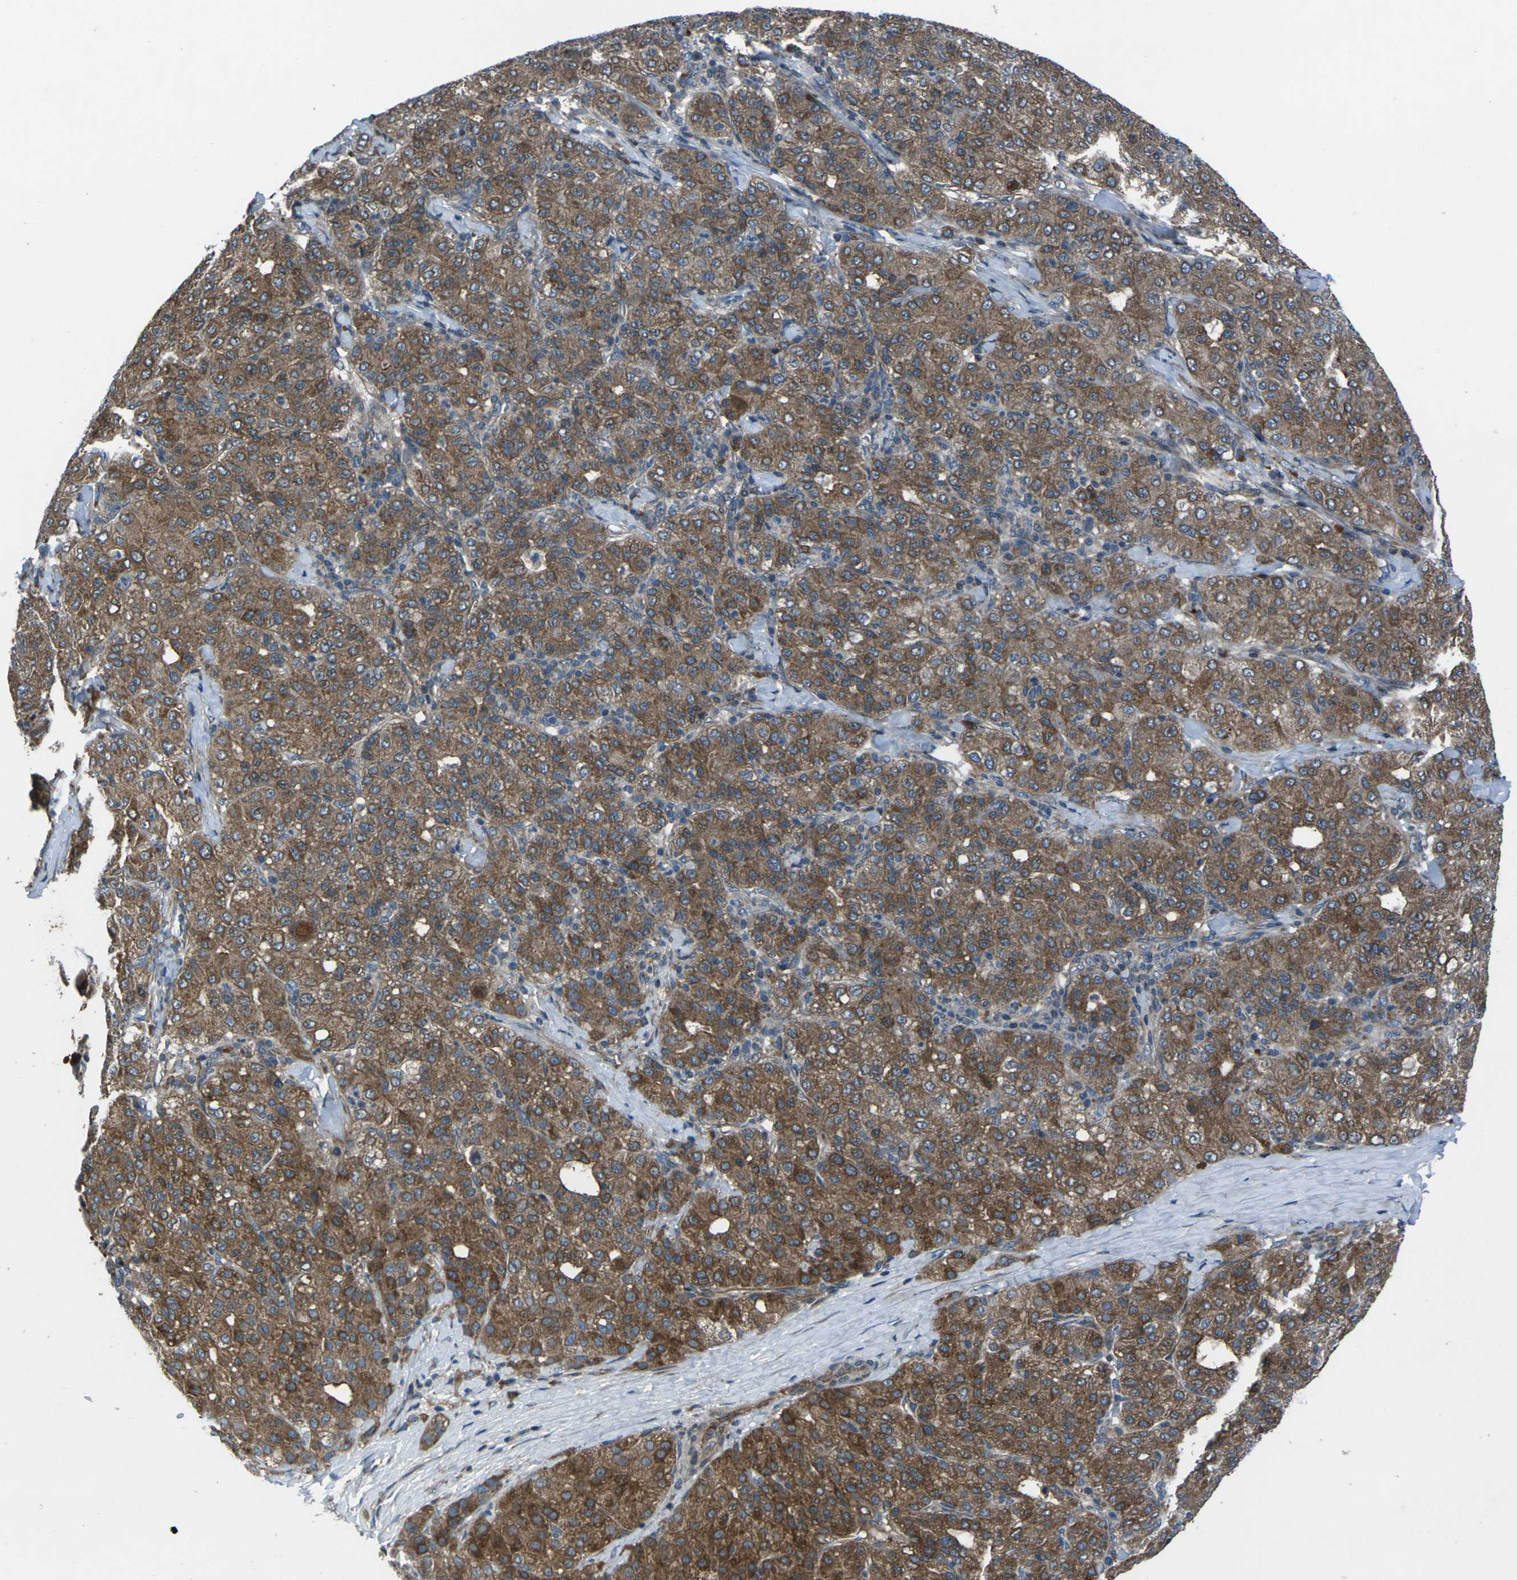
{"staining": {"intensity": "moderate", "quantity": ">75%", "location": "cytoplasmic/membranous"}, "tissue": "liver cancer", "cell_type": "Tumor cells", "image_type": "cancer", "snomed": [{"axis": "morphology", "description": "Carcinoma, Hepatocellular, NOS"}, {"axis": "topography", "description": "Liver"}], "caption": "Protein positivity by IHC demonstrates moderate cytoplasmic/membranous positivity in approximately >75% of tumor cells in hepatocellular carcinoma (liver). (DAB (3,3'-diaminobenzidine) IHC, brown staining for protein, blue staining for nuclei).", "gene": "EDNRA", "patient": {"sex": "male", "age": 65}}